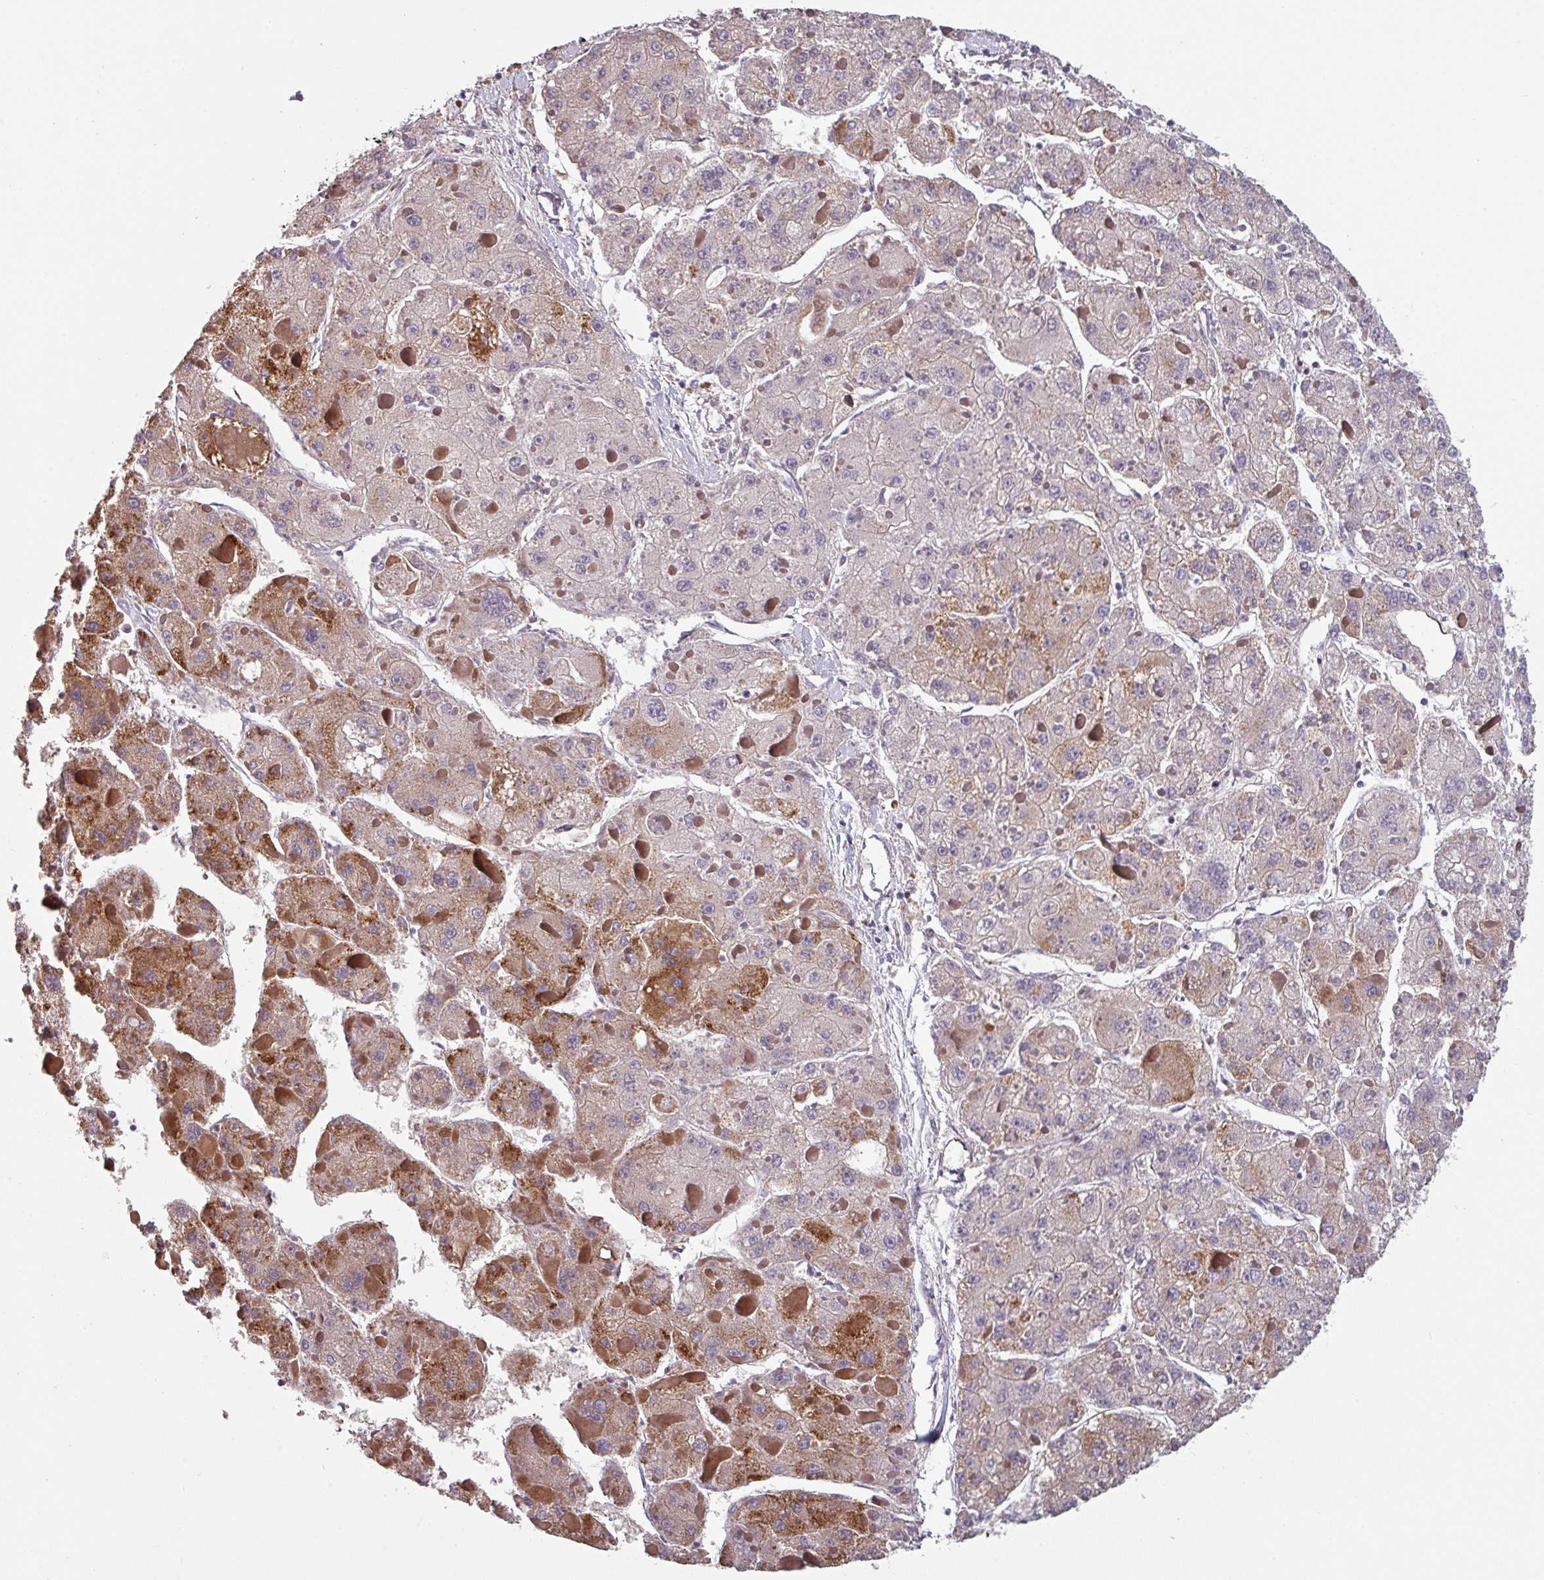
{"staining": {"intensity": "moderate", "quantity": "25%-75%", "location": "cytoplasmic/membranous"}, "tissue": "liver cancer", "cell_type": "Tumor cells", "image_type": "cancer", "snomed": [{"axis": "morphology", "description": "Carcinoma, Hepatocellular, NOS"}, {"axis": "topography", "description": "Liver"}], "caption": "The micrograph exhibits immunohistochemical staining of liver cancer. There is moderate cytoplasmic/membranous staining is seen in approximately 25%-75% of tumor cells.", "gene": "TMEM132A", "patient": {"sex": "female", "age": 73}}